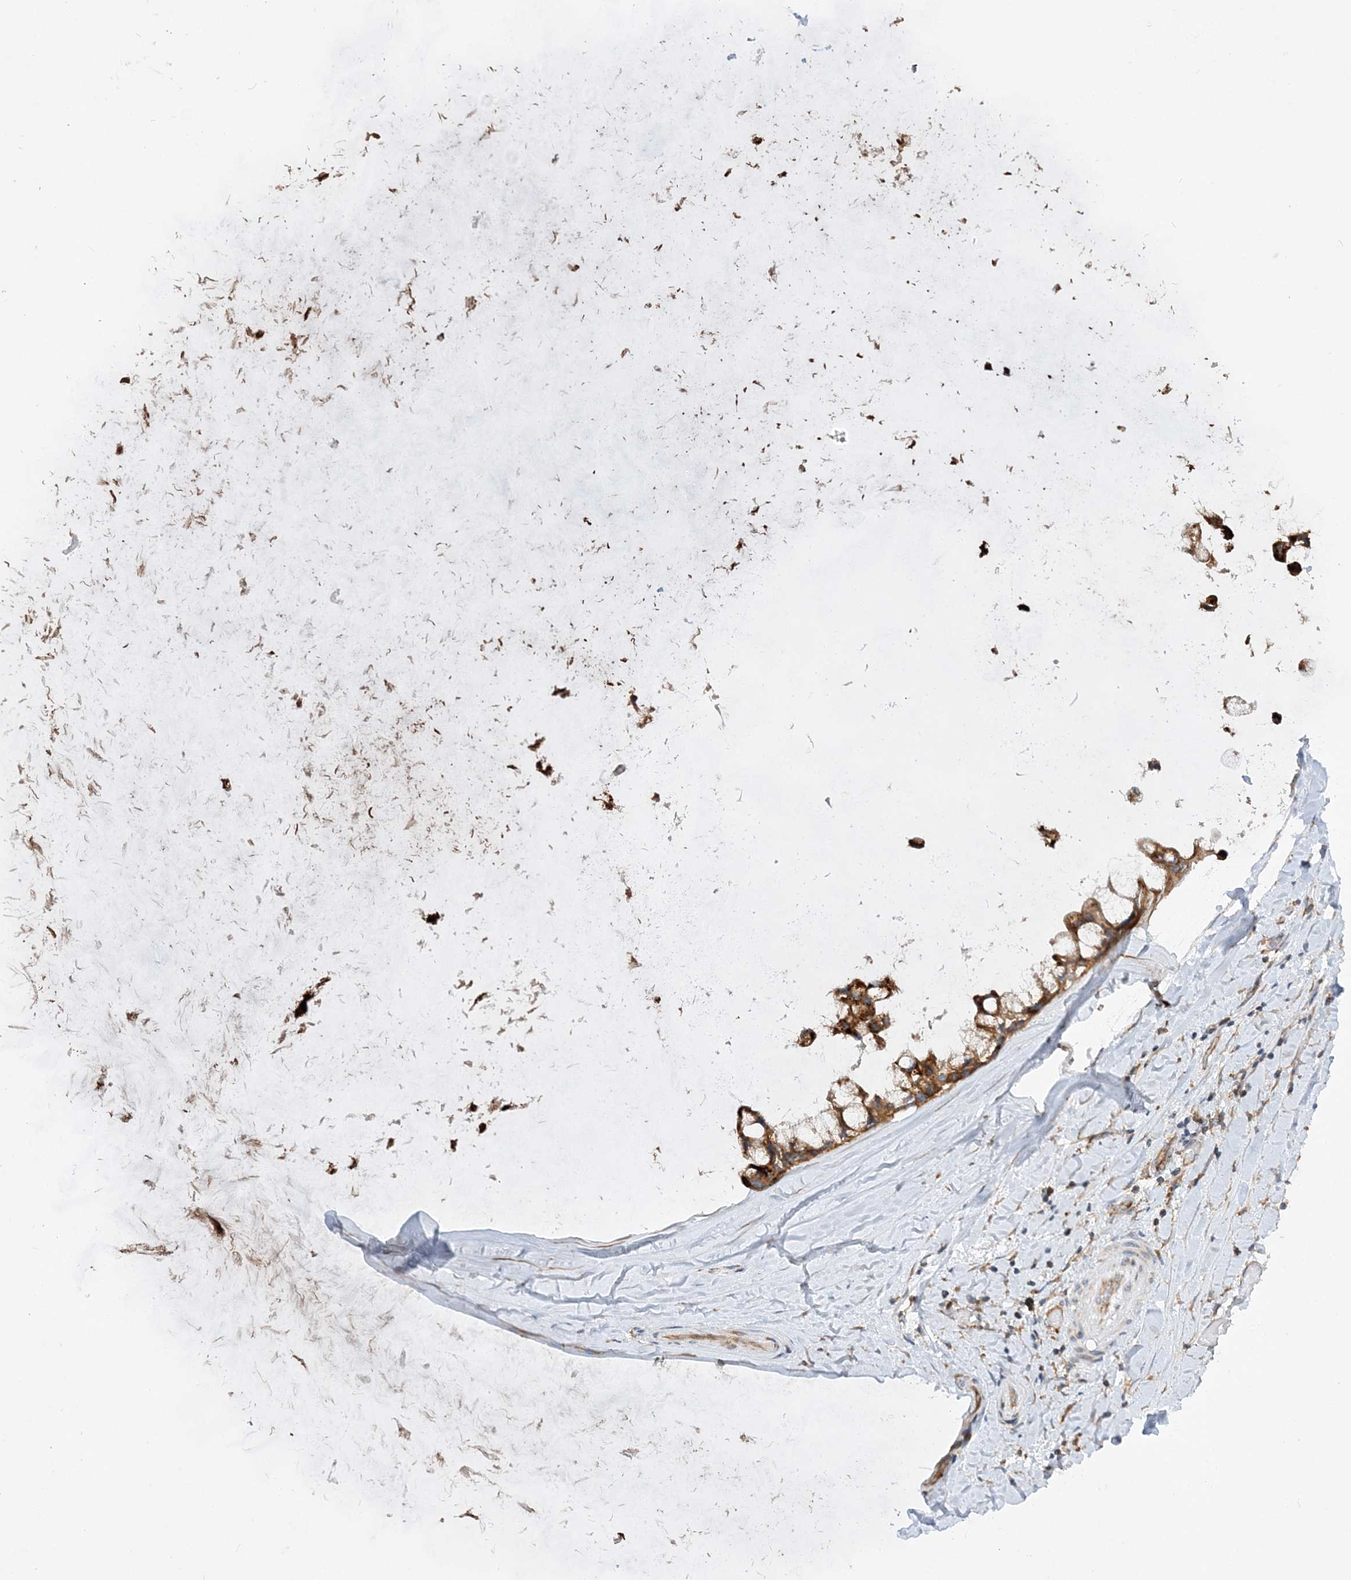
{"staining": {"intensity": "strong", "quantity": ">75%", "location": "cytoplasmic/membranous"}, "tissue": "ovarian cancer", "cell_type": "Tumor cells", "image_type": "cancer", "snomed": [{"axis": "morphology", "description": "Cystadenocarcinoma, mucinous, NOS"}, {"axis": "topography", "description": "Ovary"}], "caption": "A high-resolution micrograph shows immunohistochemistry staining of ovarian cancer, which shows strong cytoplasmic/membranous positivity in about >75% of tumor cells.", "gene": "LARP4B", "patient": {"sex": "female", "age": 39}}